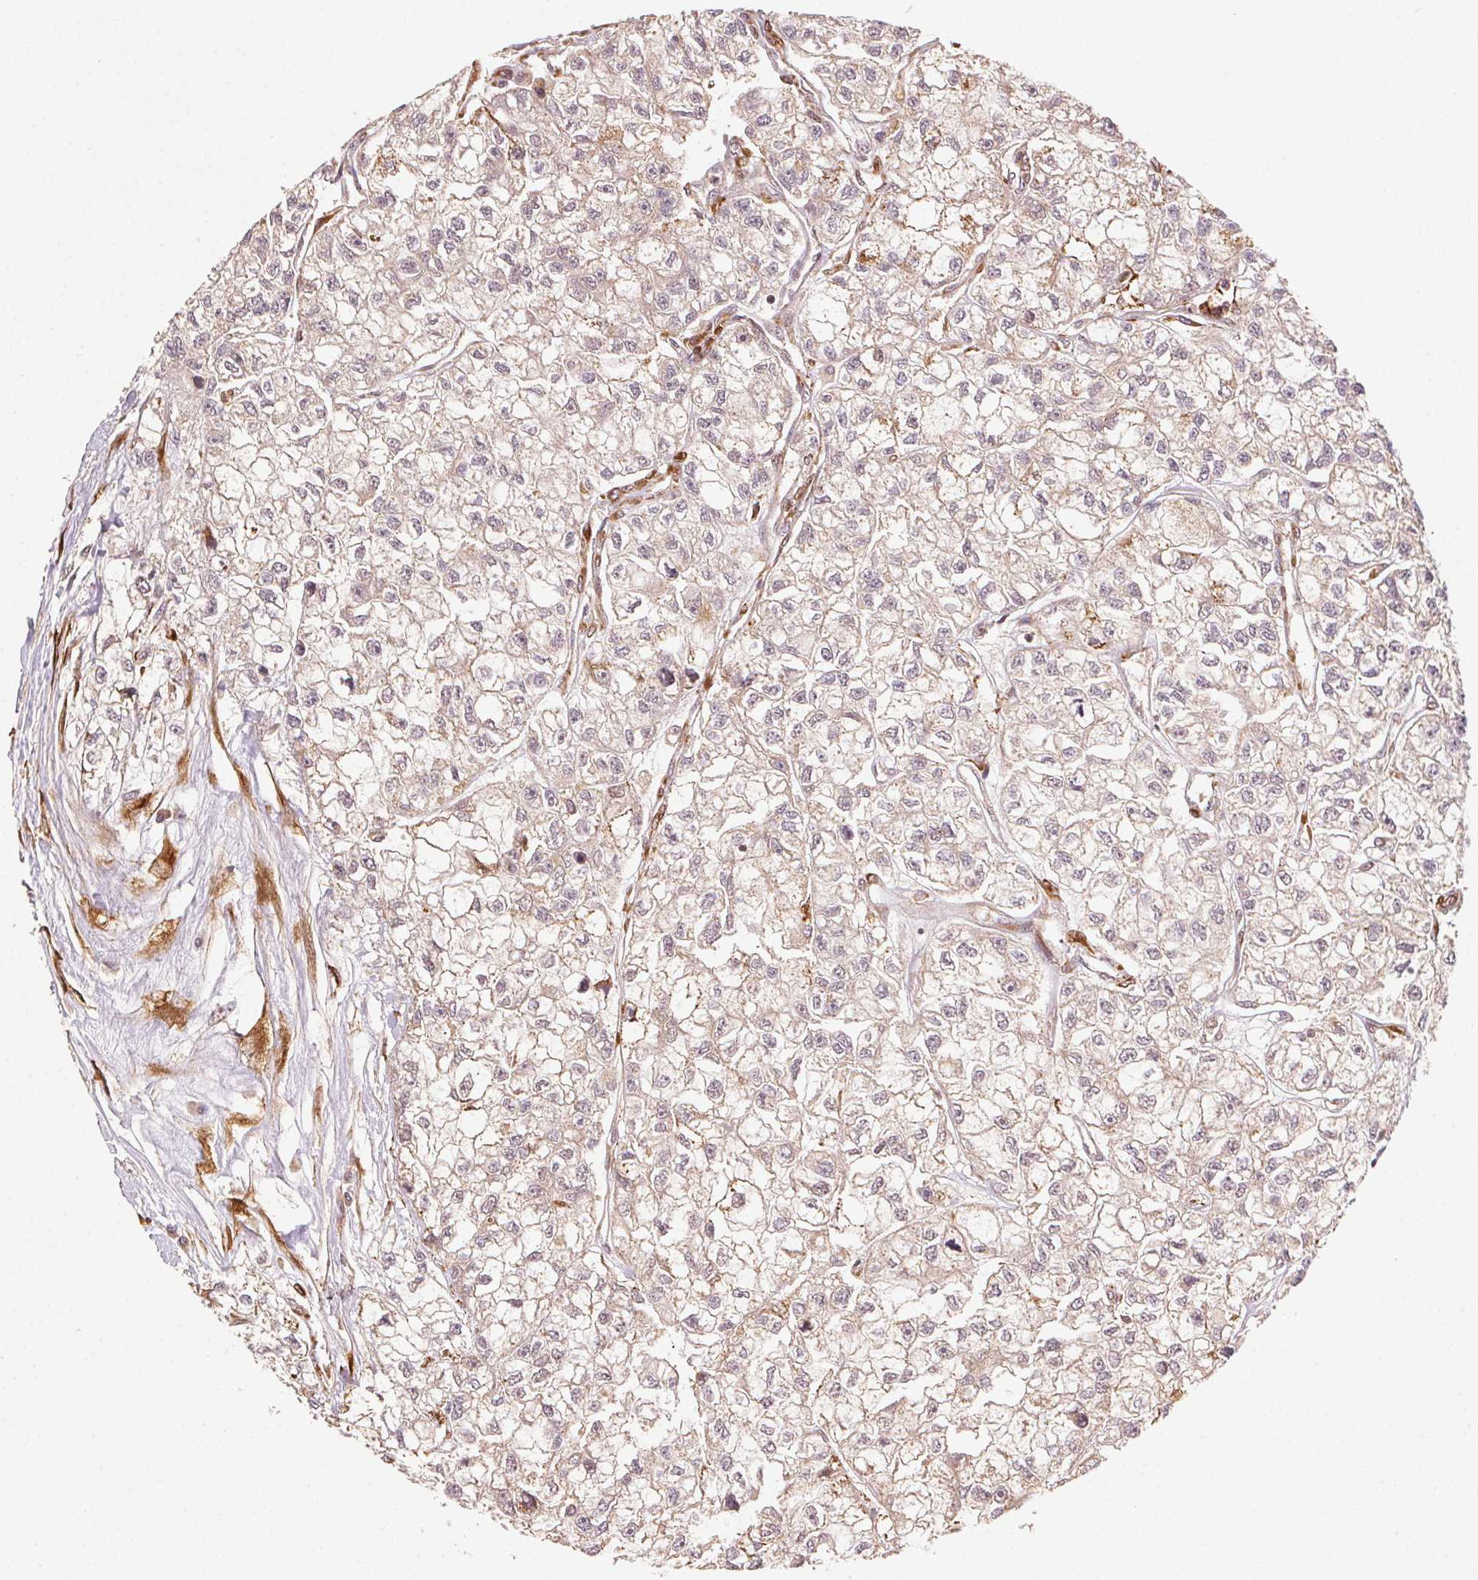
{"staining": {"intensity": "weak", "quantity": ">75%", "location": "cytoplasmic/membranous"}, "tissue": "renal cancer", "cell_type": "Tumor cells", "image_type": "cancer", "snomed": [{"axis": "morphology", "description": "Adenocarcinoma, NOS"}, {"axis": "topography", "description": "Kidney"}], "caption": "Immunohistochemical staining of human renal cancer demonstrates low levels of weak cytoplasmic/membranous positivity in about >75% of tumor cells.", "gene": "KLHL15", "patient": {"sex": "male", "age": 56}}